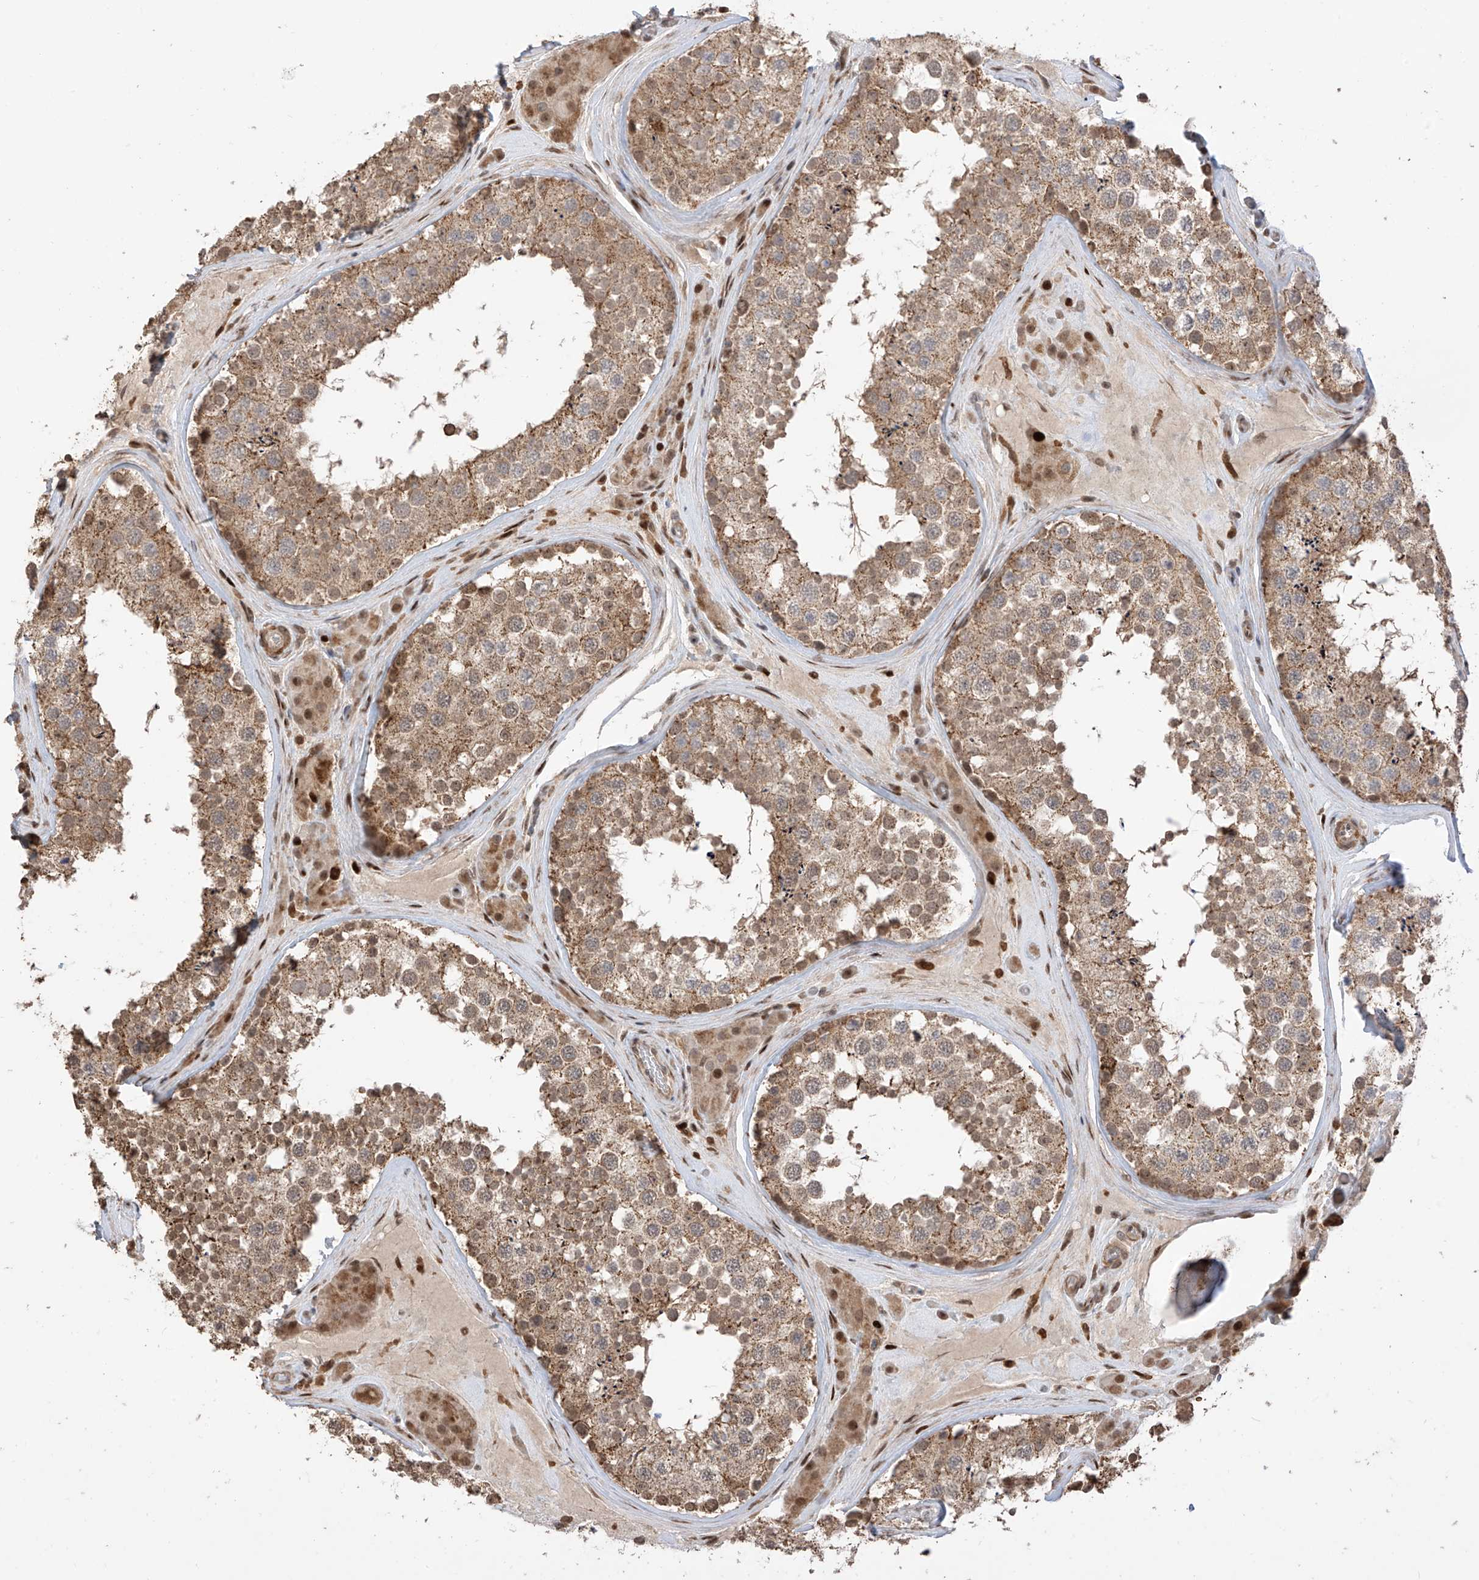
{"staining": {"intensity": "moderate", "quantity": ">75%", "location": "cytoplasmic/membranous,nuclear"}, "tissue": "testis", "cell_type": "Cells in seminiferous ducts", "image_type": "normal", "snomed": [{"axis": "morphology", "description": "Normal tissue, NOS"}, {"axis": "topography", "description": "Testis"}], "caption": "Protein analysis of benign testis reveals moderate cytoplasmic/membranous,nuclear staining in approximately >75% of cells in seminiferous ducts. Nuclei are stained in blue.", "gene": "LATS1", "patient": {"sex": "male", "age": 46}}